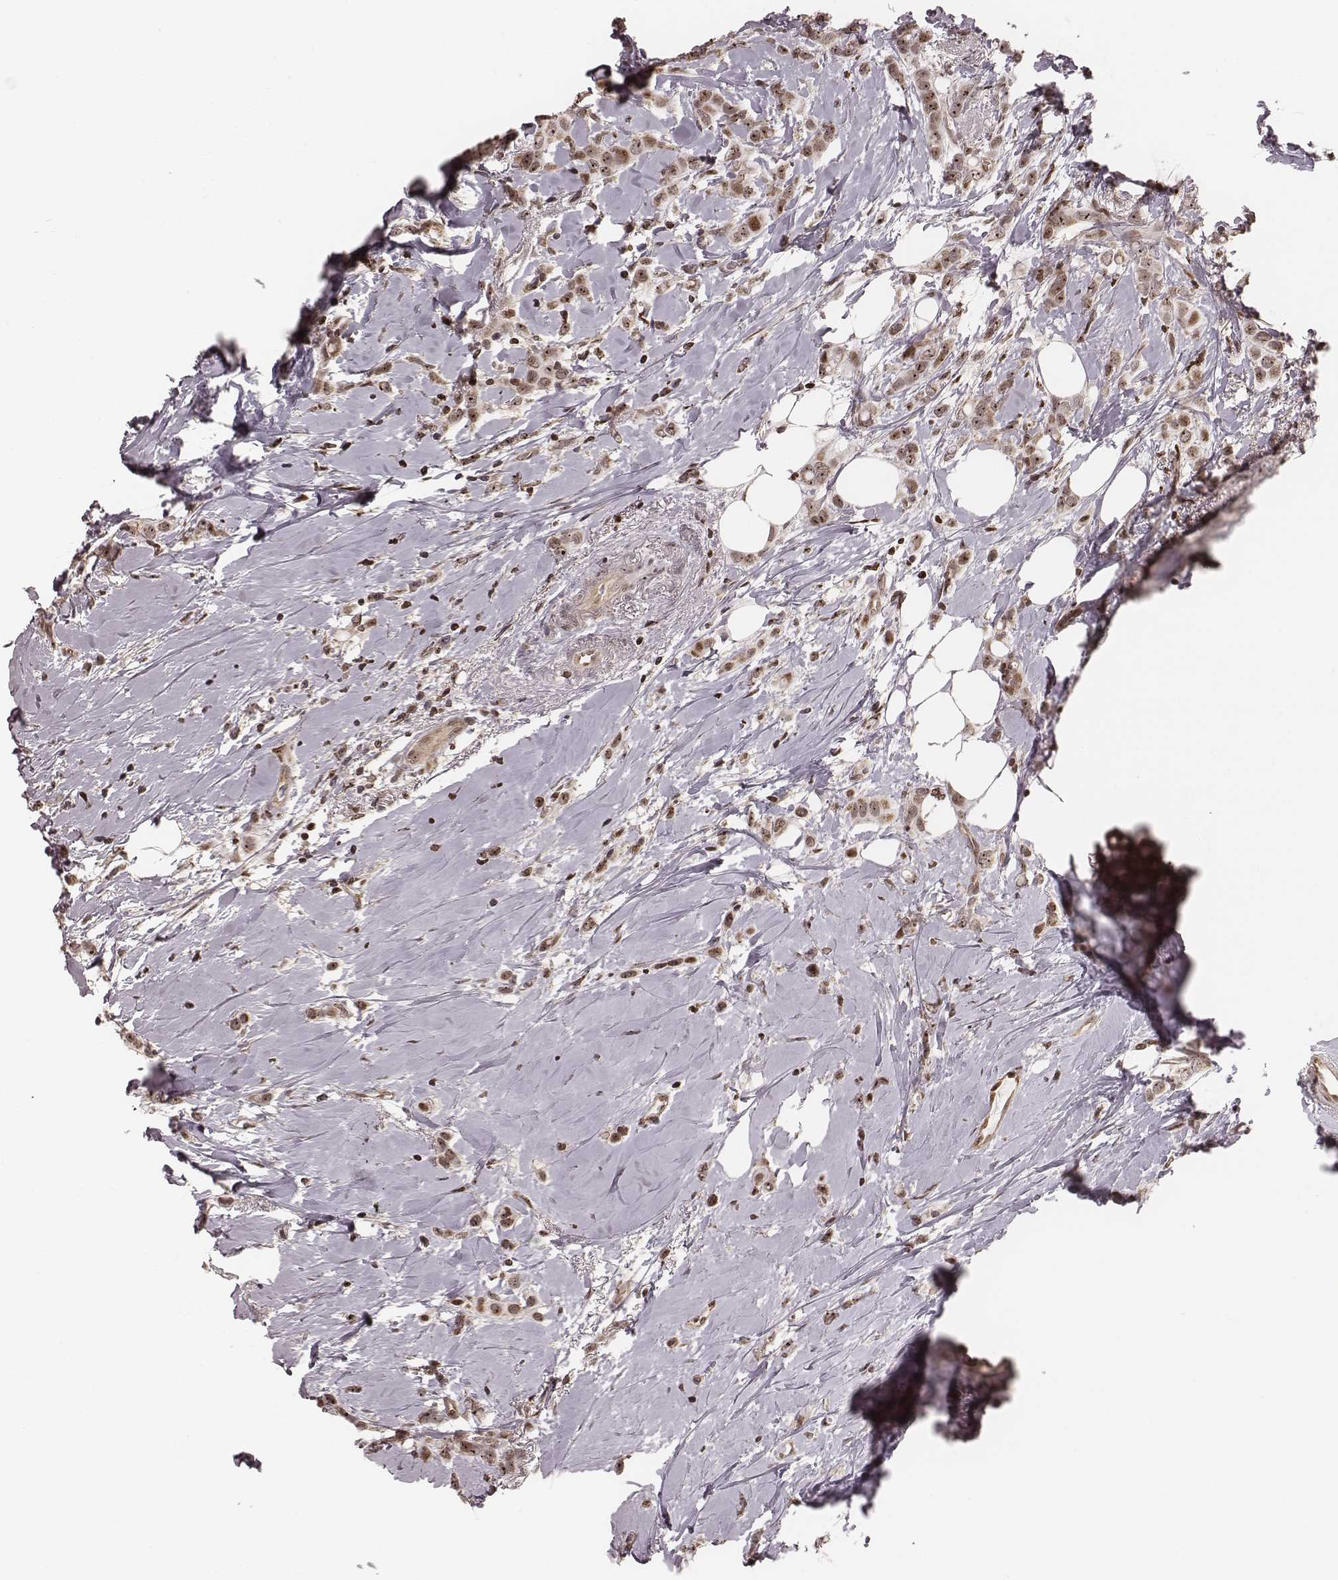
{"staining": {"intensity": "moderate", "quantity": ">75%", "location": "cytoplasmic/membranous,nuclear"}, "tissue": "breast cancer", "cell_type": "Tumor cells", "image_type": "cancer", "snomed": [{"axis": "morphology", "description": "Lobular carcinoma"}, {"axis": "topography", "description": "Breast"}], "caption": "The histopathology image reveals staining of breast cancer, revealing moderate cytoplasmic/membranous and nuclear protein staining (brown color) within tumor cells. Nuclei are stained in blue.", "gene": "VRK3", "patient": {"sex": "female", "age": 66}}